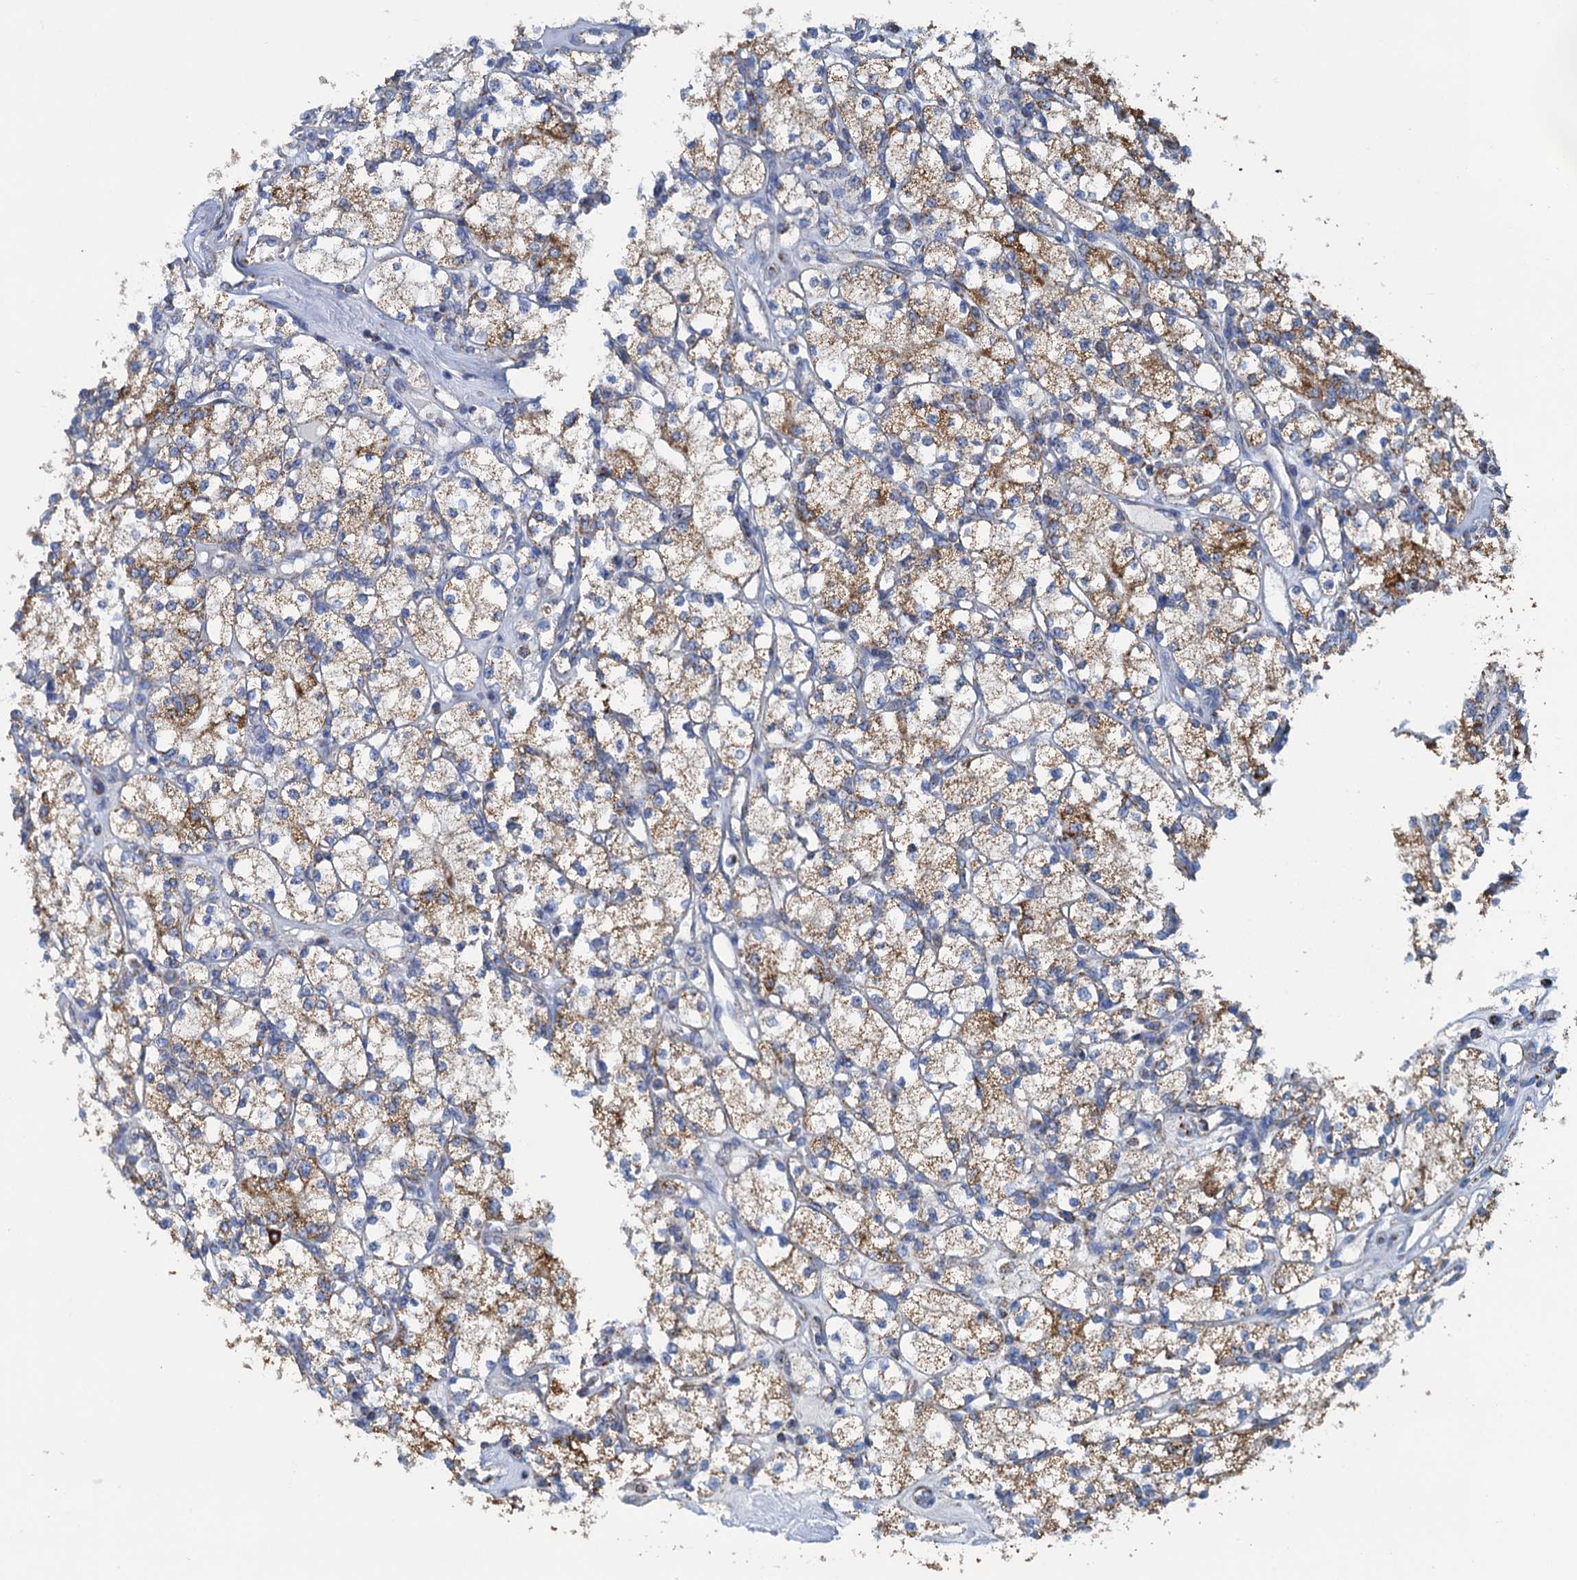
{"staining": {"intensity": "moderate", "quantity": ">75%", "location": "cytoplasmic/membranous"}, "tissue": "renal cancer", "cell_type": "Tumor cells", "image_type": "cancer", "snomed": [{"axis": "morphology", "description": "Adenocarcinoma, NOS"}, {"axis": "topography", "description": "Kidney"}], "caption": "Immunohistochemical staining of adenocarcinoma (renal) shows medium levels of moderate cytoplasmic/membranous protein staining in approximately >75% of tumor cells.", "gene": "CCP110", "patient": {"sex": "male", "age": 77}}